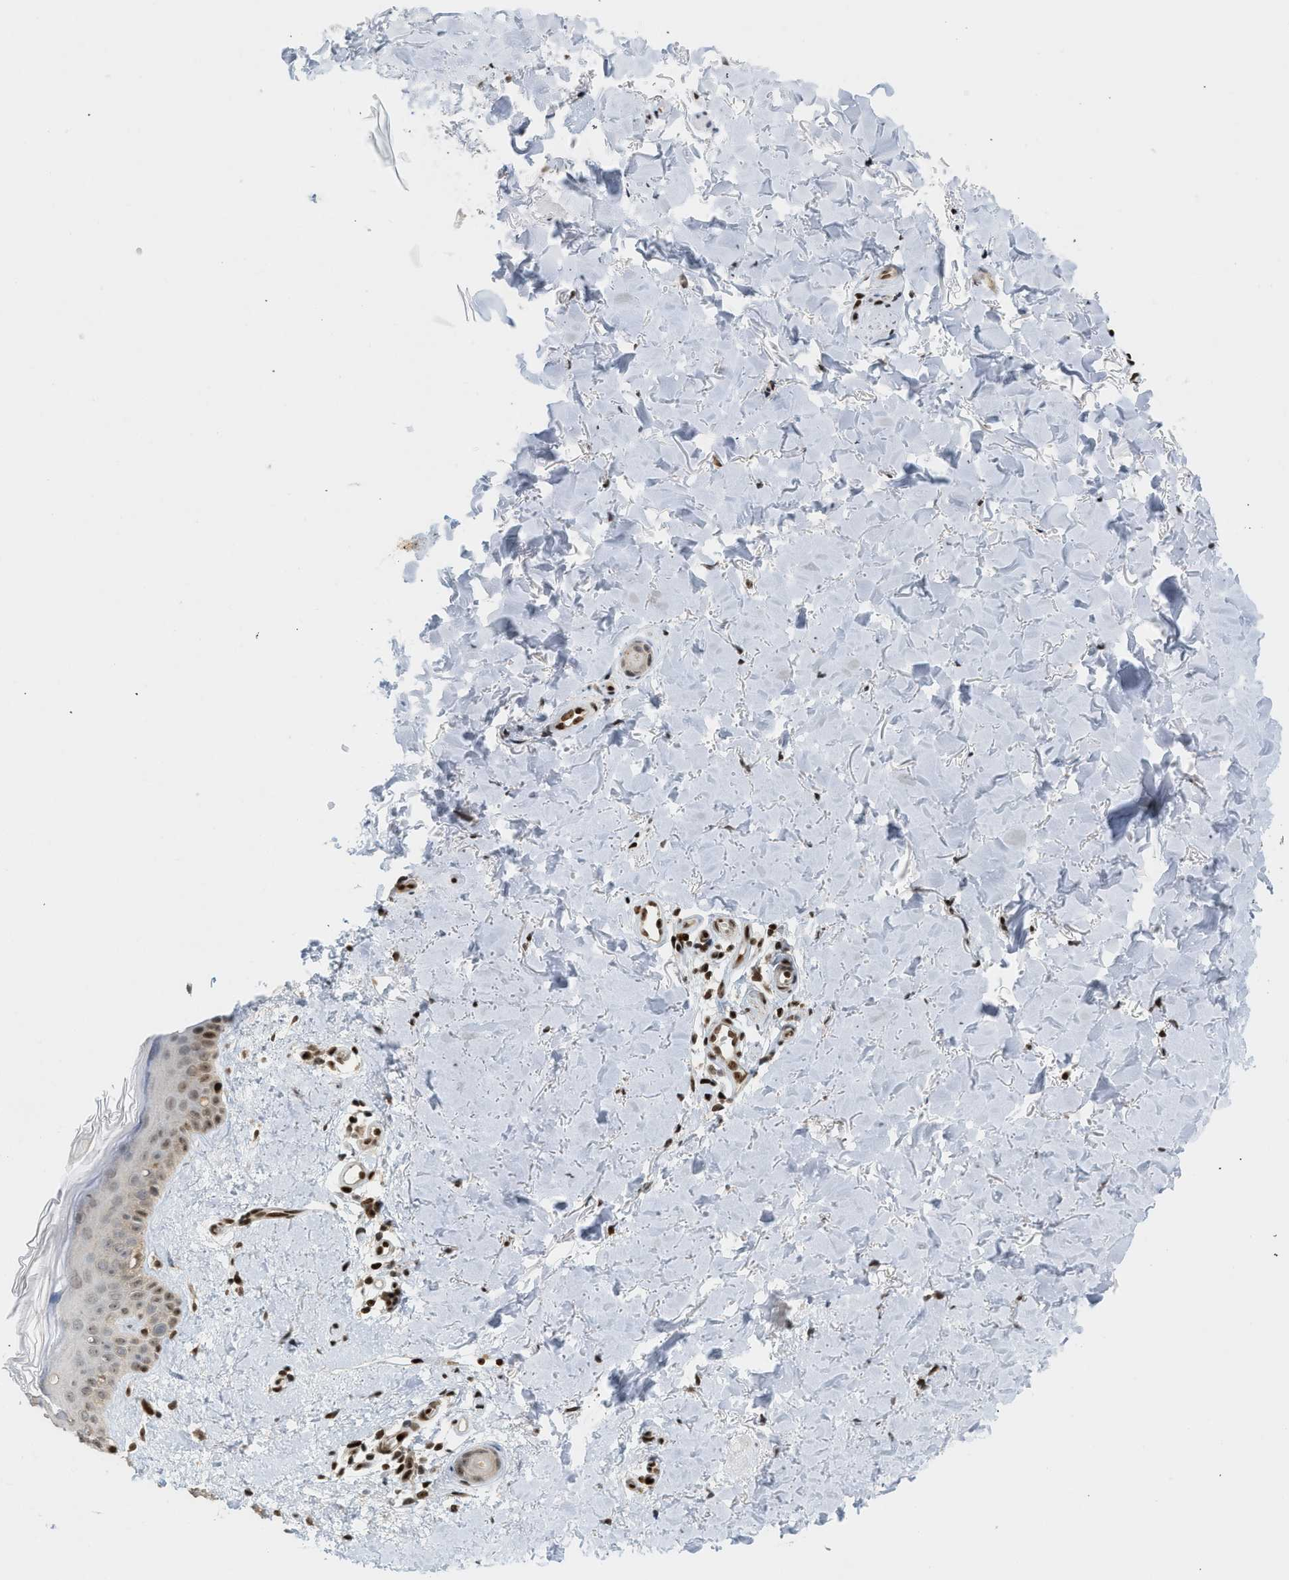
{"staining": {"intensity": "moderate", "quantity": ">75%", "location": "cytoplasmic/membranous,nuclear"}, "tissue": "skin", "cell_type": "Fibroblasts", "image_type": "normal", "snomed": [{"axis": "morphology", "description": "Normal tissue, NOS"}, {"axis": "topography", "description": "Skin"}], "caption": "This image shows immunohistochemistry staining of normal skin, with medium moderate cytoplasmic/membranous,nuclear staining in about >75% of fibroblasts.", "gene": "ZNF22", "patient": {"sex": "male", "age": 40}}